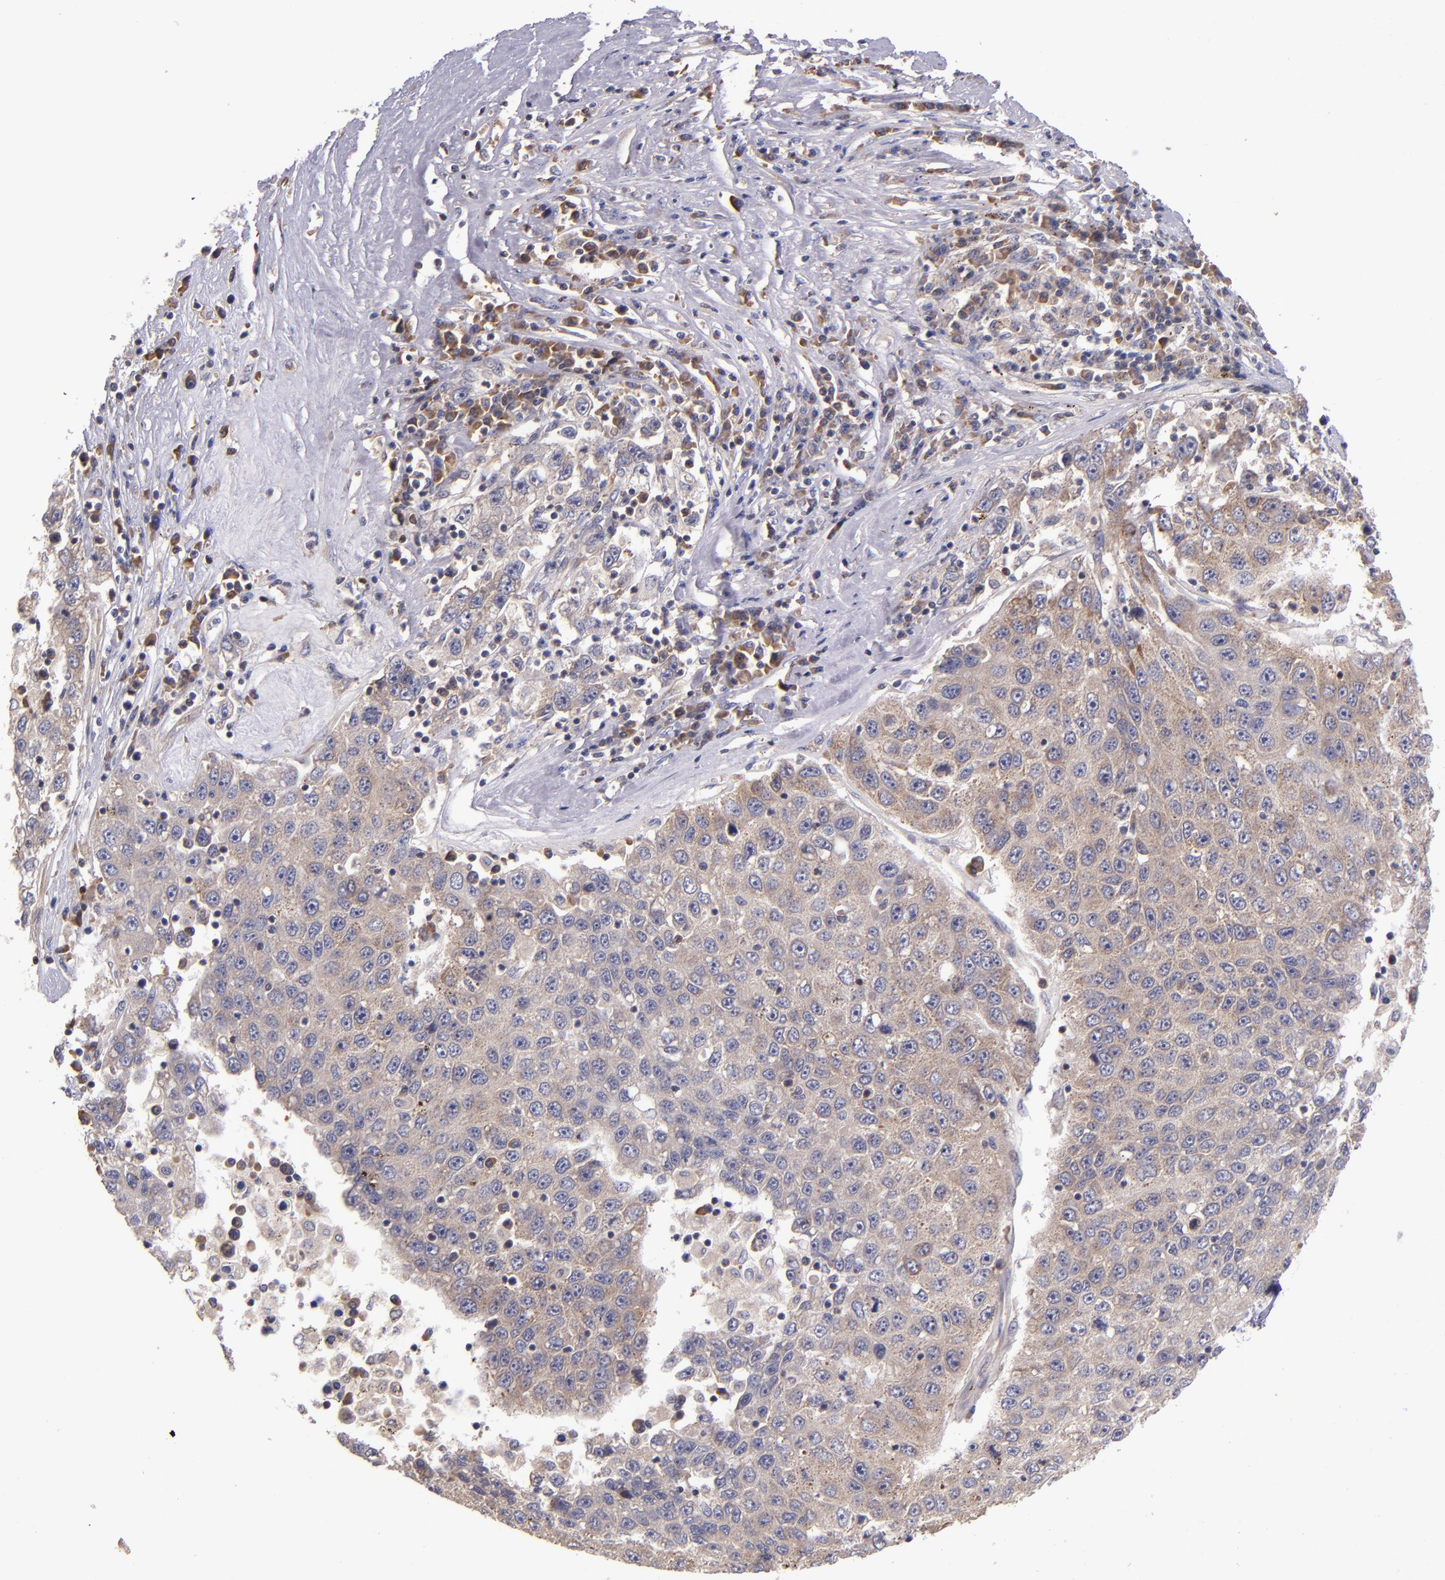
{"staining": {"intensity": "weak", "quantity": ">75%", "location": "cytoplasmic/membranous"}, "tissue": "liver cancer", "cell_type": "Tumor cells", "image_type": "cancer", "snomed": [{"axis": "morphology", "description": "Carcinoma, Hepatocellular, NOS"}, {"axis": "topography", "description": "Liver"}], "caption": "Tumor cells display low levels of weak cytoplasmic/membranous expression in about >75% of cells in human liver cancer. Ihc stains the protein in brown and the nuclei are stained blue.", "gene": "EIF4ENIF1", "patient": {"sex": "male", "age": 49}}